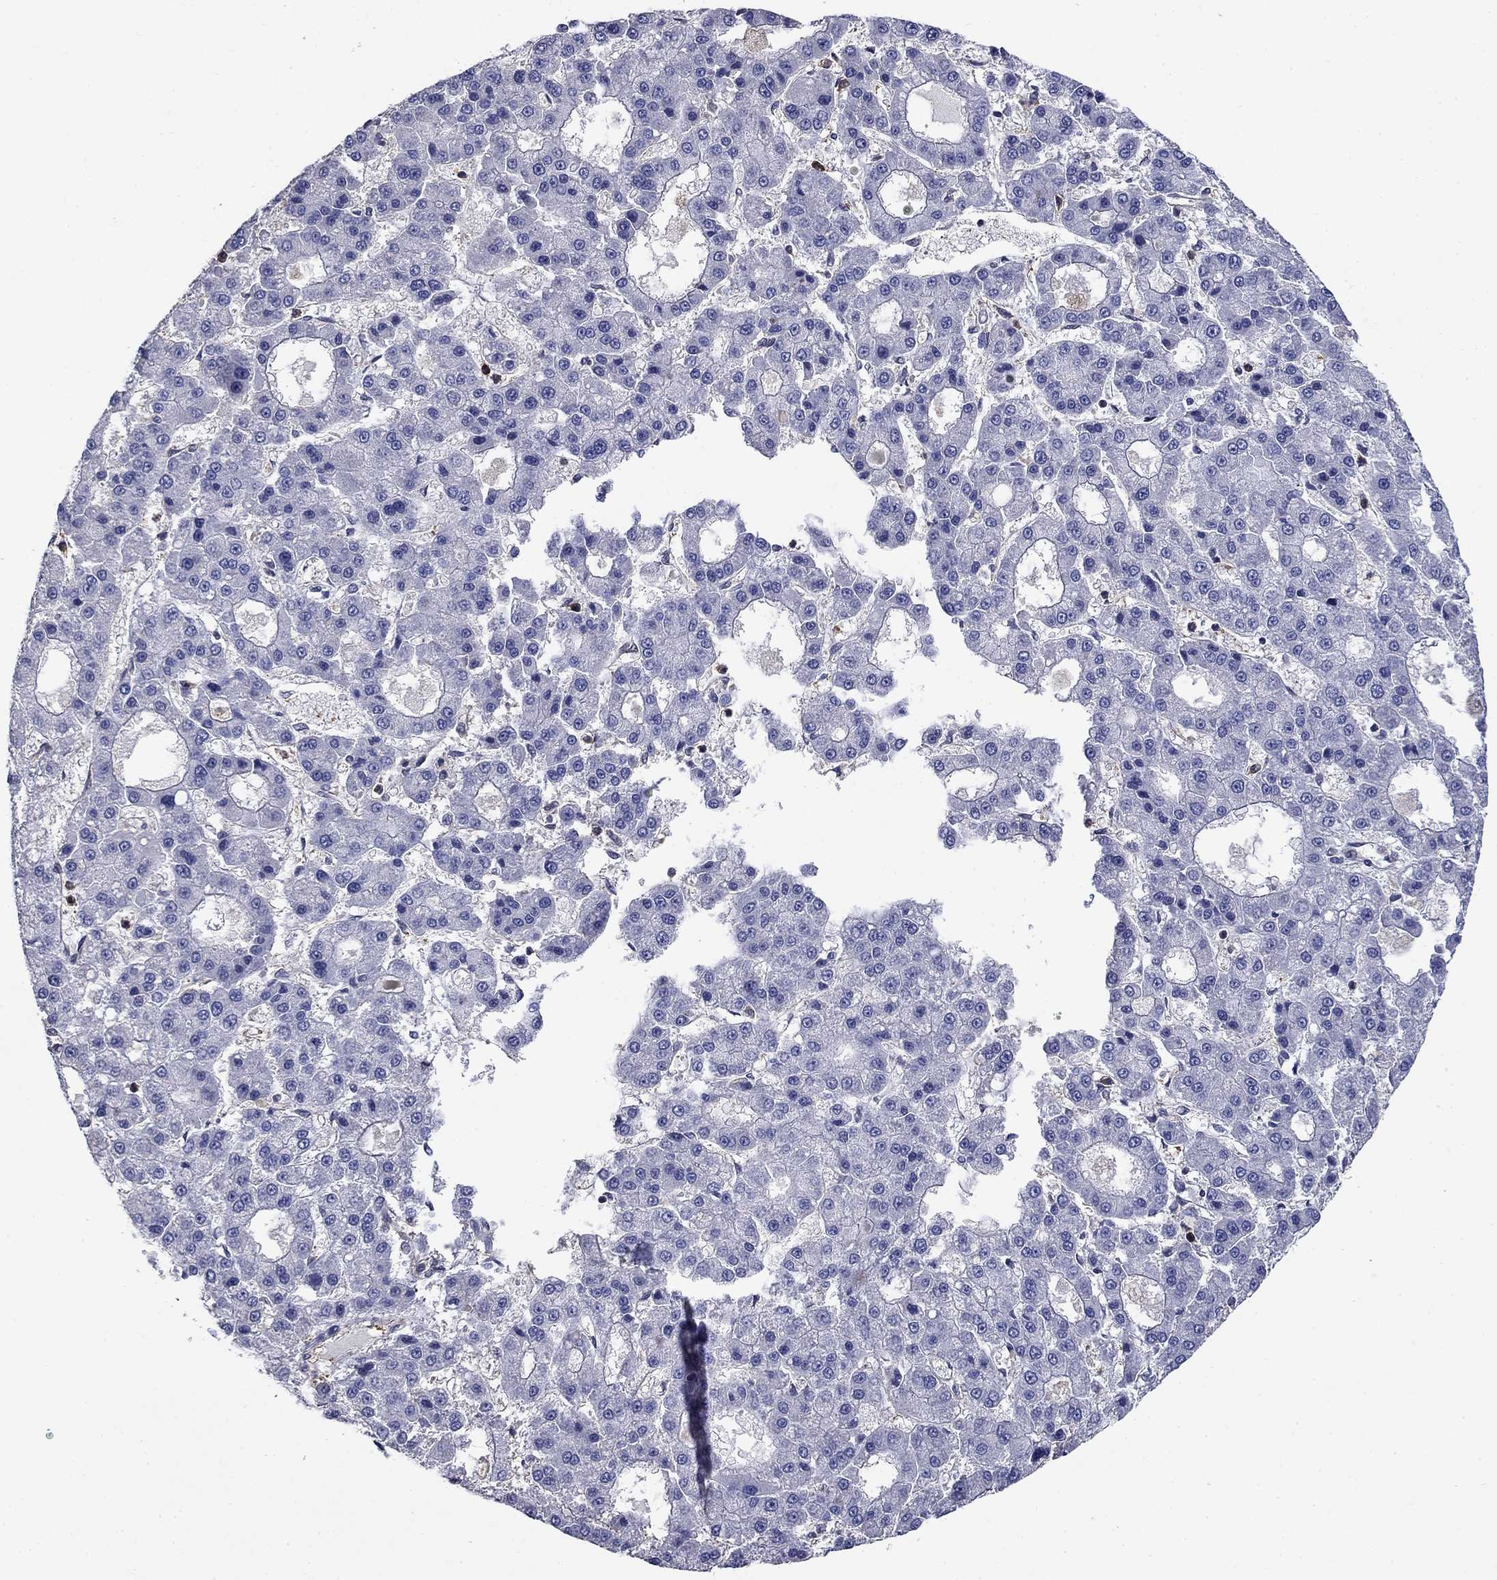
{"staining": {"intensity": "negative", "quantity": "none", "location": "none"}, "tissue": "liver cancer", "cell_type": "Tumor cells", "image_type": "cancer", "snomed": [{"axis": "morphology", "description": "Carcinoma, Hepatocellular, NOS"}, {"axis": "topography", "description": "Liver"}], "caption": "Tumor cells show no significant positivity in liver cancer (hepatocellular carcinoma).", "gene": "DVL1", "patient": {"sex": "male", "age": 70}}